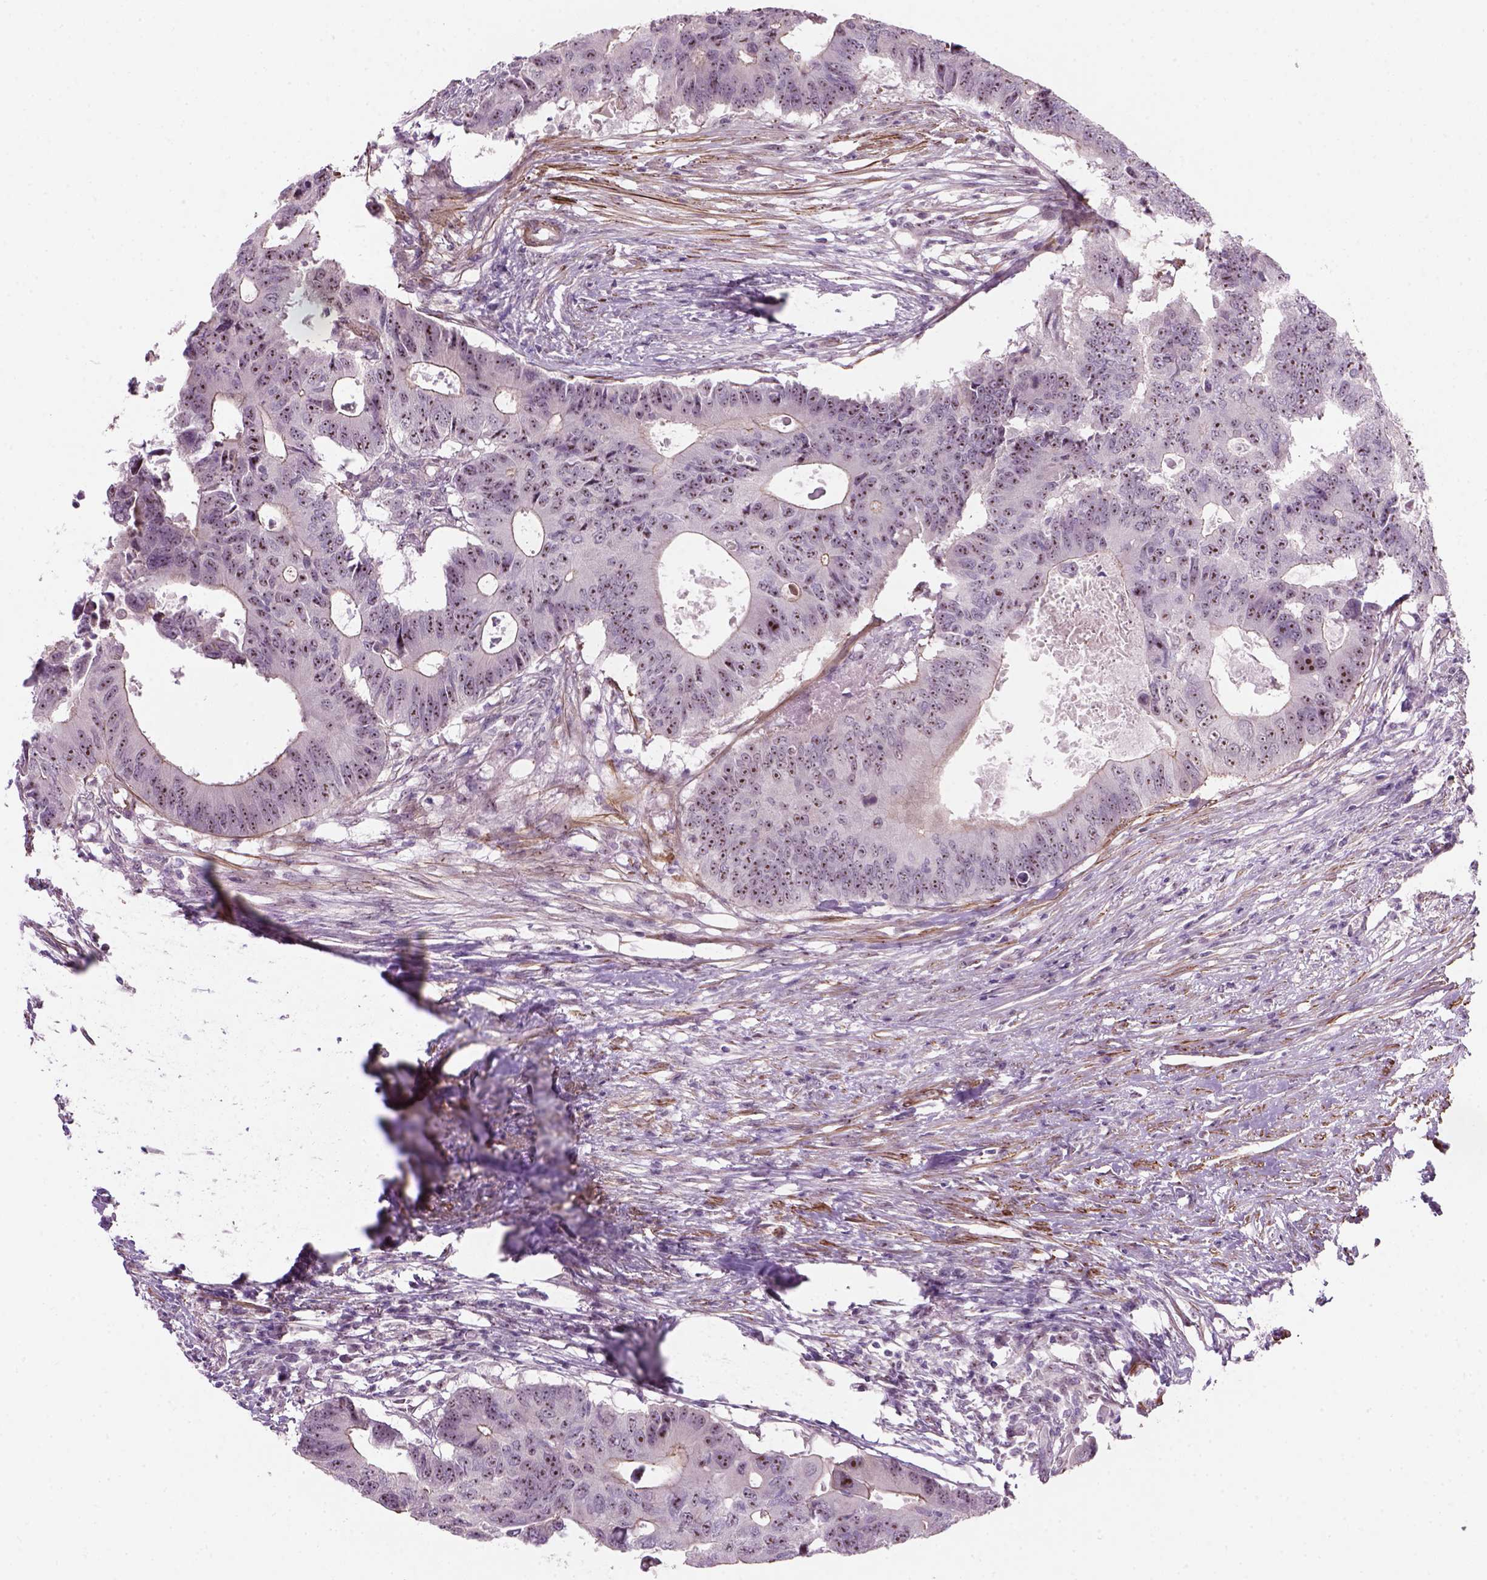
{"staining": {"intensity": "moderate", "quantity": ">75%", "location": "nuclear"}, "tissue": "colorectal cancer", "cell_type": "Tumor cells", "image_type": "cancer", "snomed": [{"axis": "morphology", "description": "Adenocarcinoma, NOS"}, {"axis": "topography", "description": "Colon"}], "caption": "Tumor cells display medium levels of moderate nuclear expression in about >75% of cells in human adenocarcinoma (colorectal). Ihc stains the protein of interest in brown and the nuclei are stained blue.", "gene": "RRS1", "patient": {"sex": "male", "age": 71}}